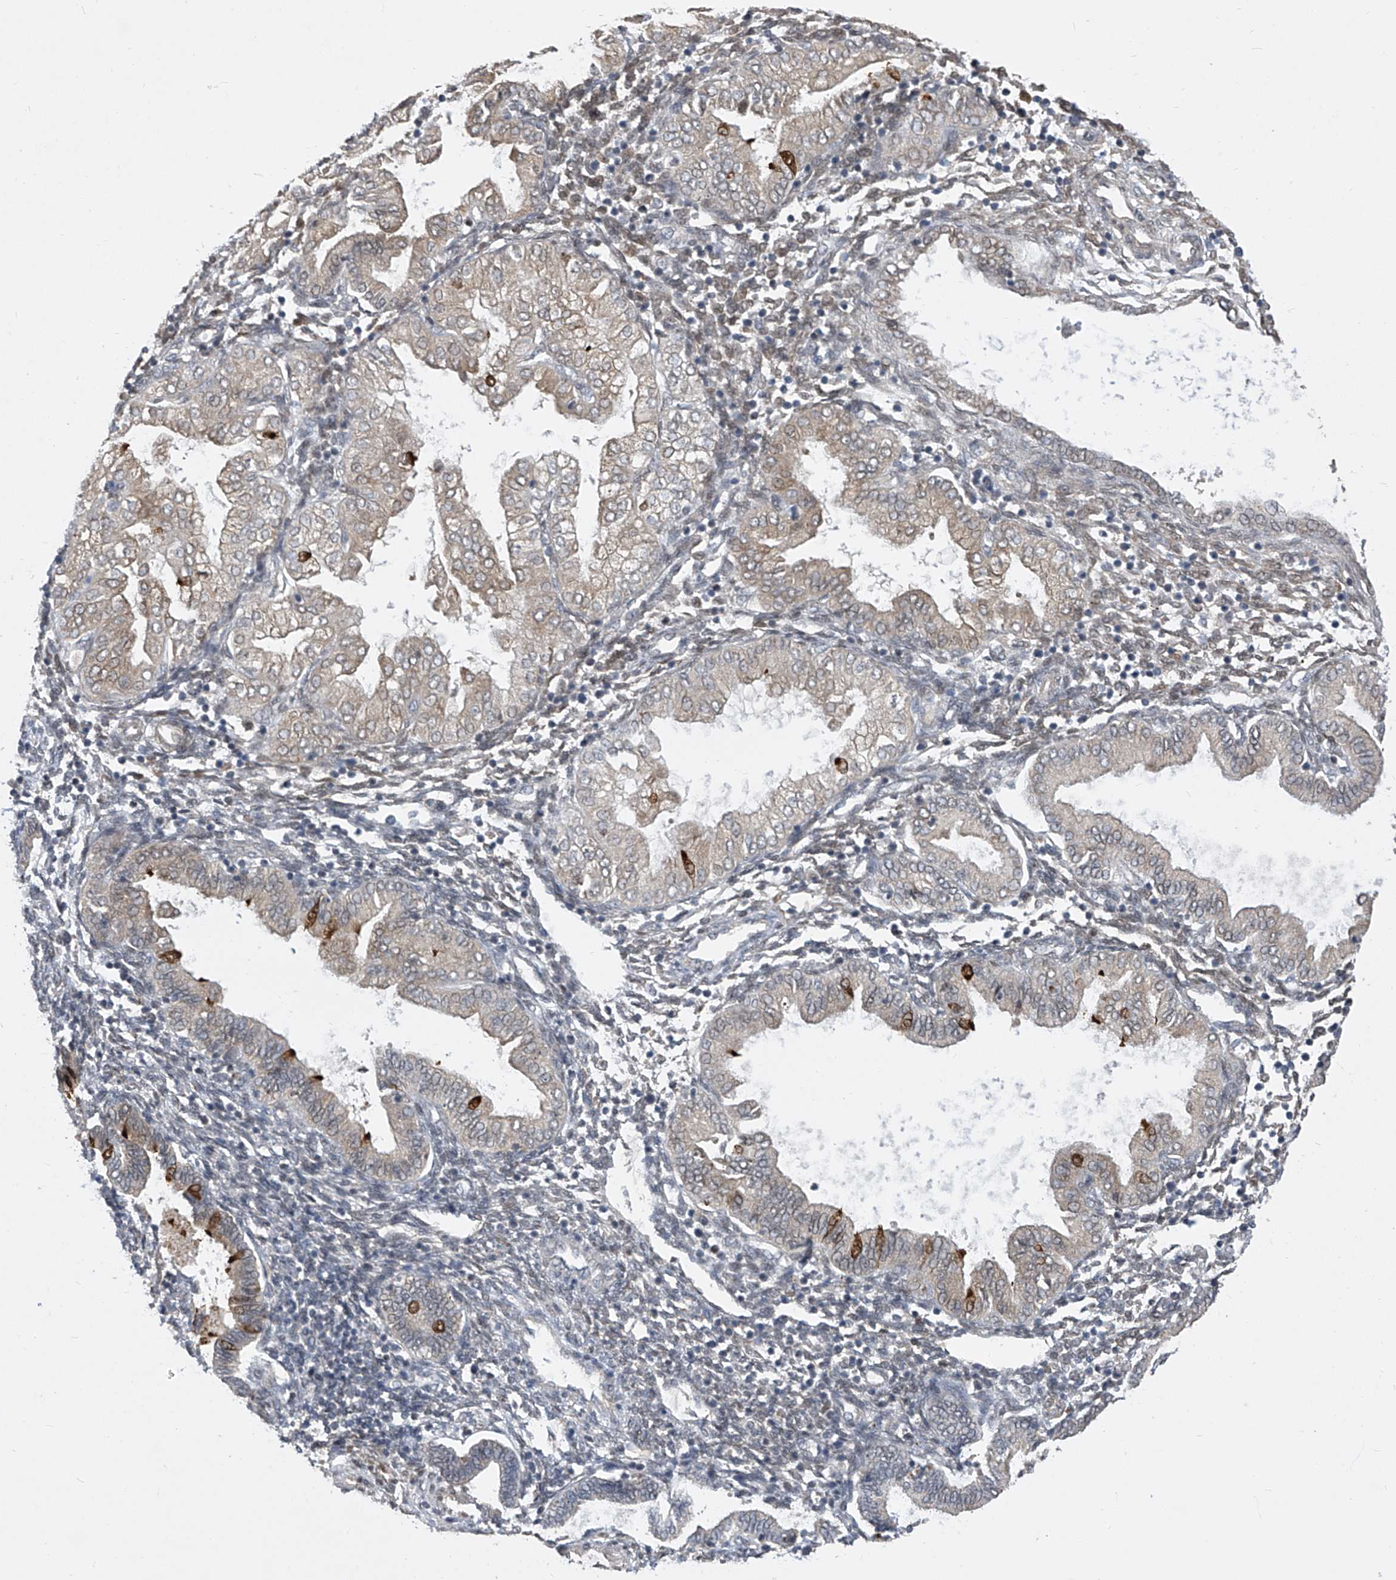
{"staining": {"intensity": "negative", "quantity": "none", "location": "none"}, "tissue": "endometrium", "cell_type": "Cells in endometrial stroma", "image_type": "normal", "snomed": [{"axis": "morphology", "description": "Normal tissue, NOS"}, {"axis": "topography", "description": "Endometrium"}], "caption": "DAB immunohistochemical staining of benign endometrium demonstrates no significant positivity in cells in endometrial stroma.", "gene": "CETN1", "patient": {"sex": "female", "age": 53}}